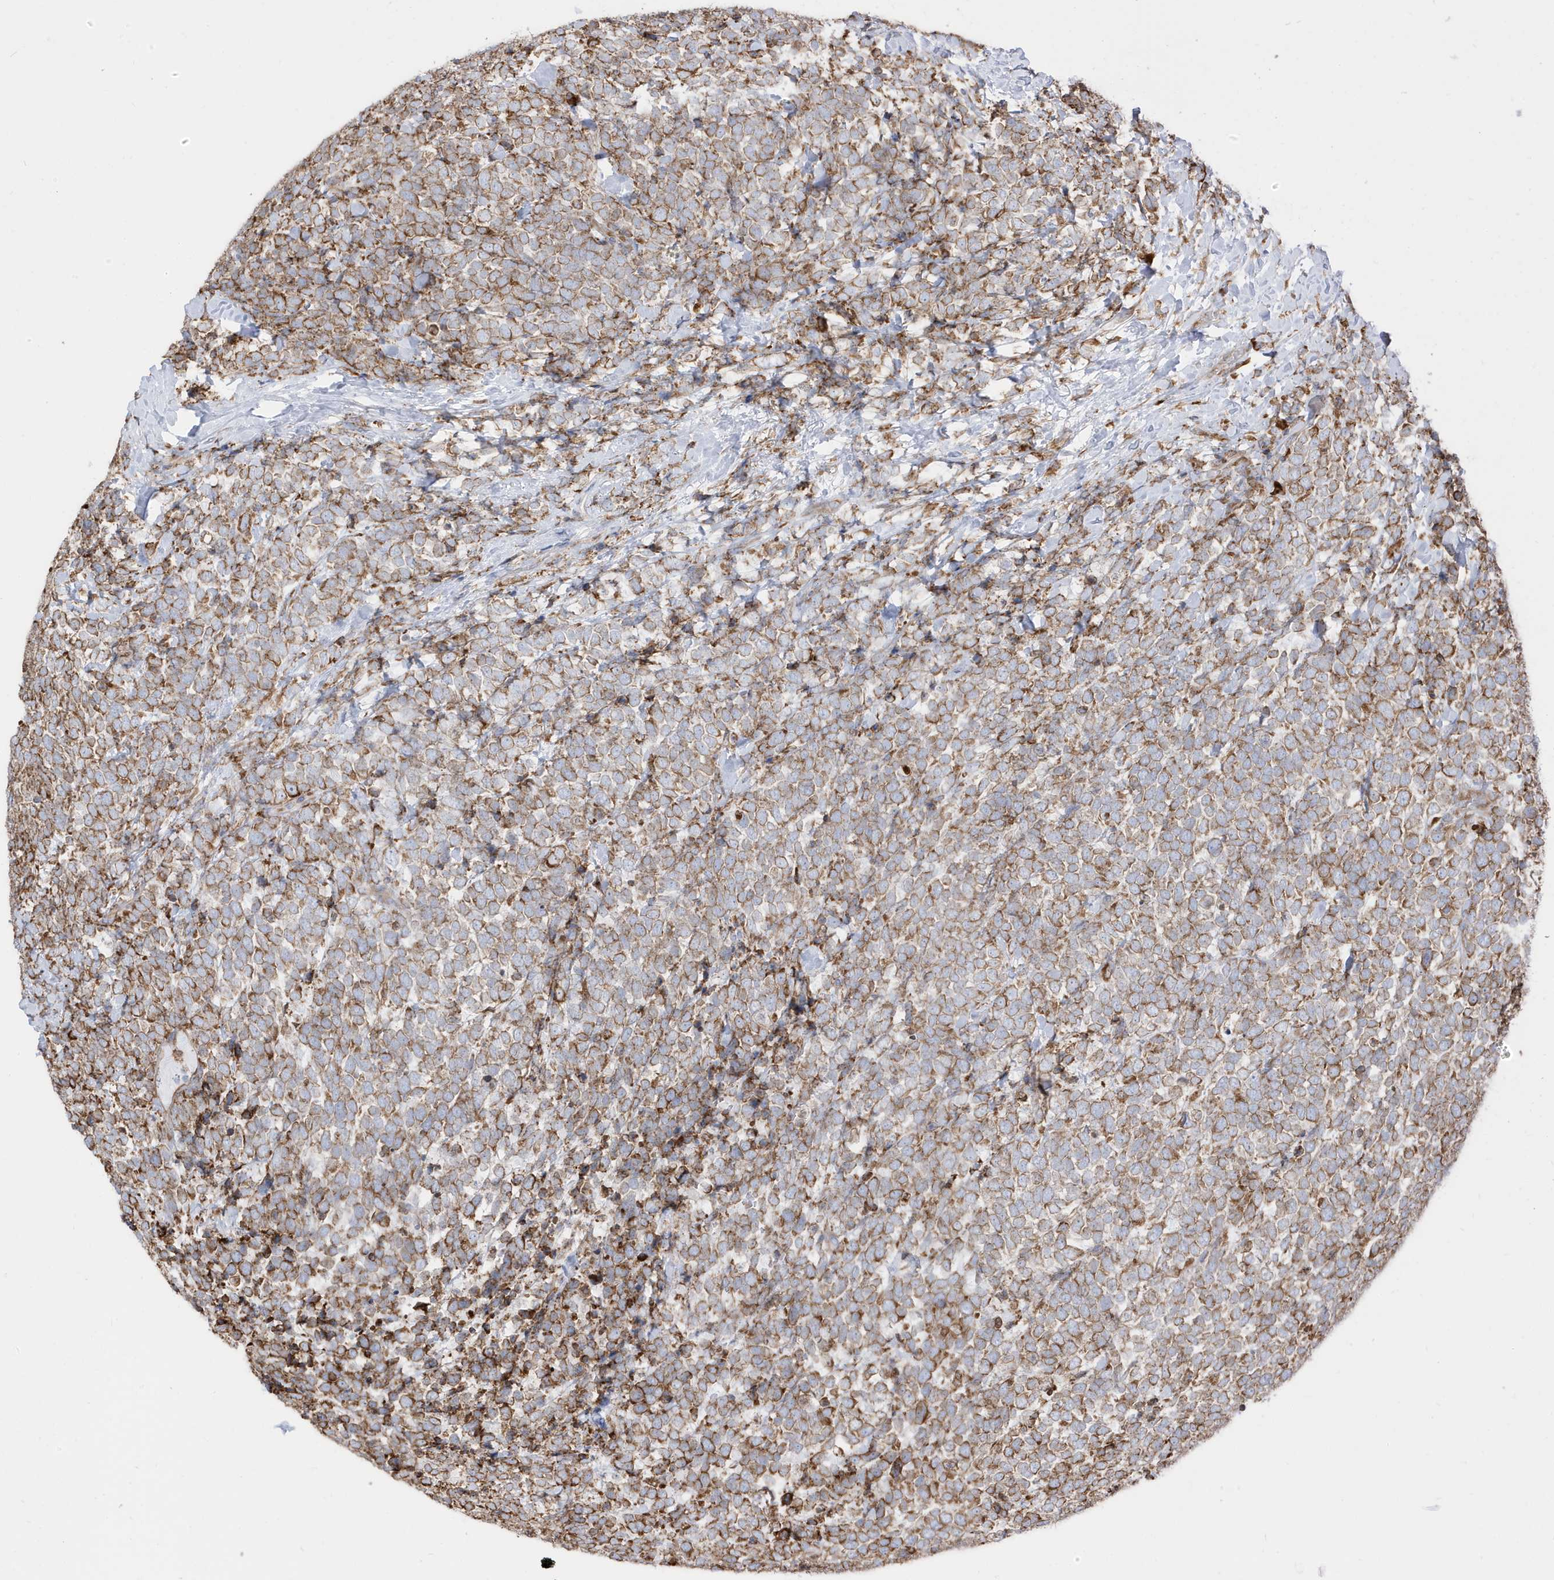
{"staining": {"intensity": "moderate", "quantity": ">75%", "location": "cytoplasmic/membranous"}, "tissue": "urothelial cancer", "cell_type": "Tumor cells", "image_type": "cancer", "snomed": [{"axis": "morphology", "description": "Urothelial carcinoma, High grade"}, {"axis": "topography", "description": "Urinary bladder"}], "caption": "Urothelial carcinoma (high-grade) stained with DAB immunohistochemistry (IHC) displays medium levels of moderate cytoplasmic/membranous staining in about >75% of tumor cells. Using DAB (3,3'-diaminobenzidine) (brown) and hematoxylin (blue) stains, captured at high magnification using brightfield microscopy.", "gene": "PDIA6", "patient": {"sex": "female", "age": 82}}